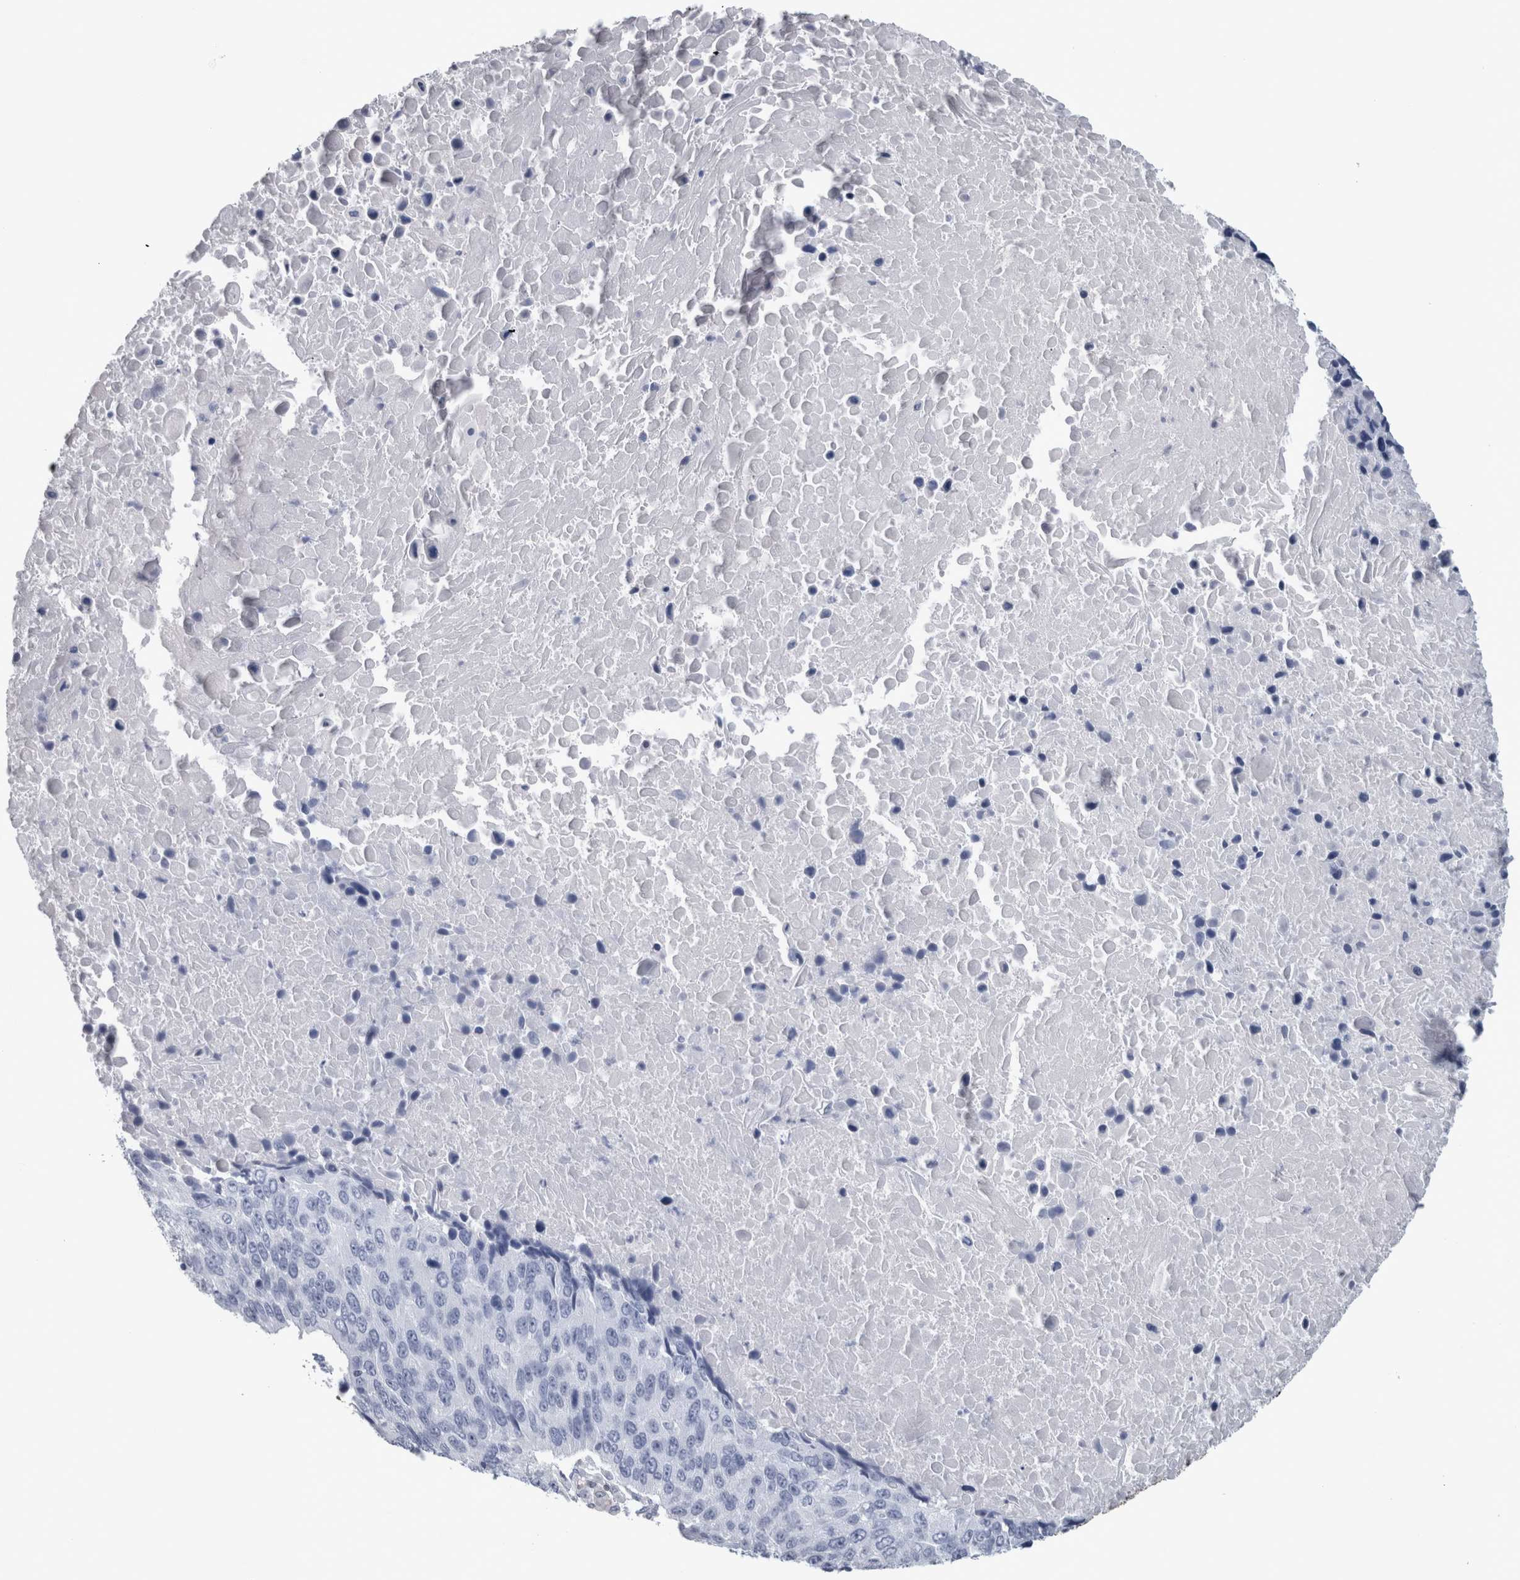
{"staining": {"intensity": "negative", "quantity": "none", "location": "none"}, "tissue": "lung cancer", "cell_type": "Tumor cells", "image_type": "cancer", "snomed": [{"axis": "morphology", "description": "Squamous cell carcinoma, NOS"}, {"axis": "topography", "description": "Lung"}], "caption": "Immunohistochemistry histopathology image of neoplastic tissue: human squamous cell carcinoma (lung) stained with DAB (3,3'-diaminobenzidine) displays no significant protein staining in tumor cells.", "gene": "CA8", "patient": {"sex": "male", "age": 66}}